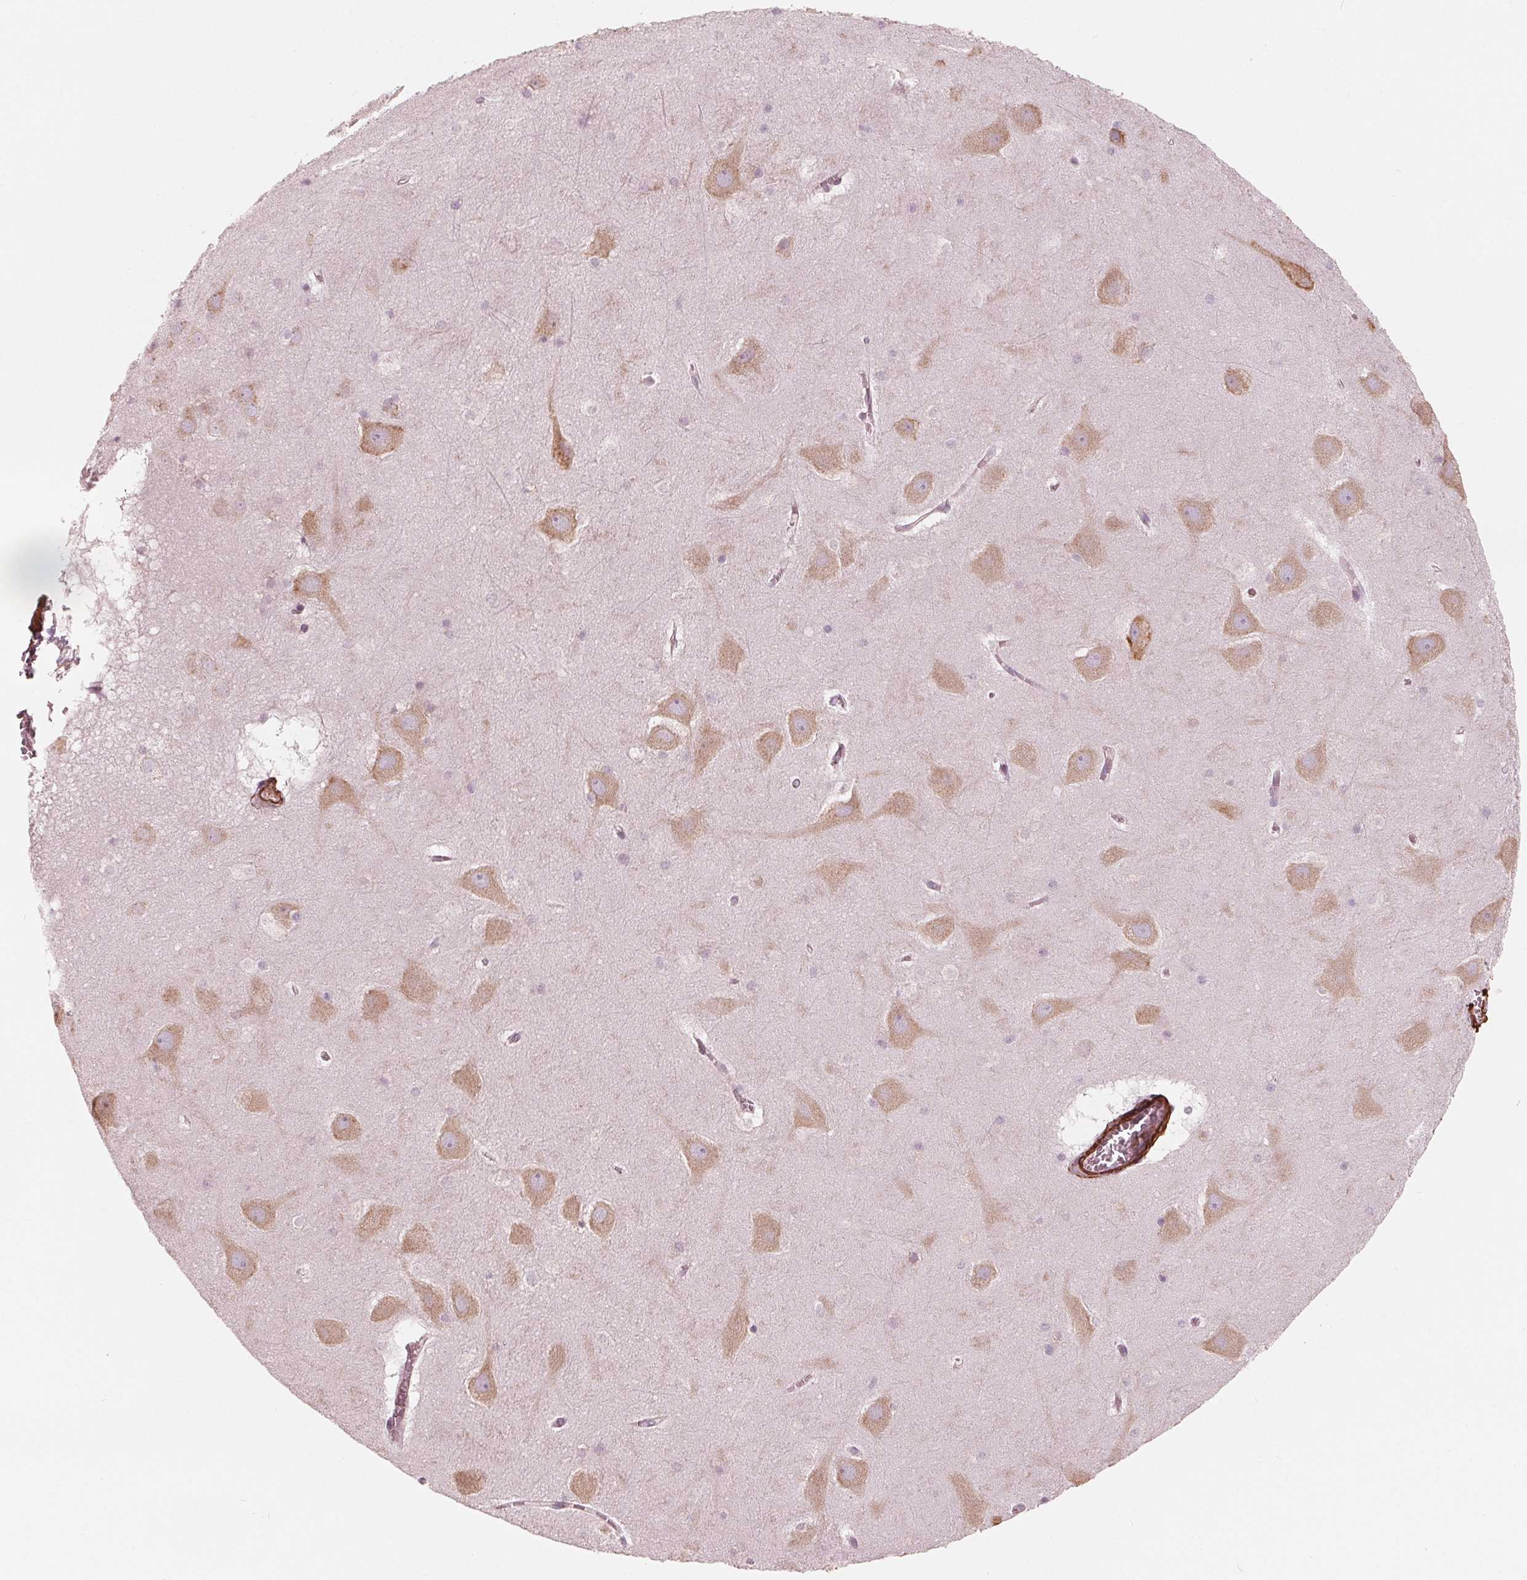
{"staining": {"intensity": "negative", "quantity": "none", "location": "none"}, "tissue": "hippocampus", "cell_type": "Glial cells", "image_type": "normal", "snomed": [{"axis": "morphology", "description": "Normal tissue, NOS"}, {"axis": "topography", "description": "Hippocampus"}], "caption": "High power microscopy image of an IHC micrograph of normal hippocampus, revealing no significant staining in glial cells.", "gene": "MIER3", "patient": {"sex": "male", "age": 45}}